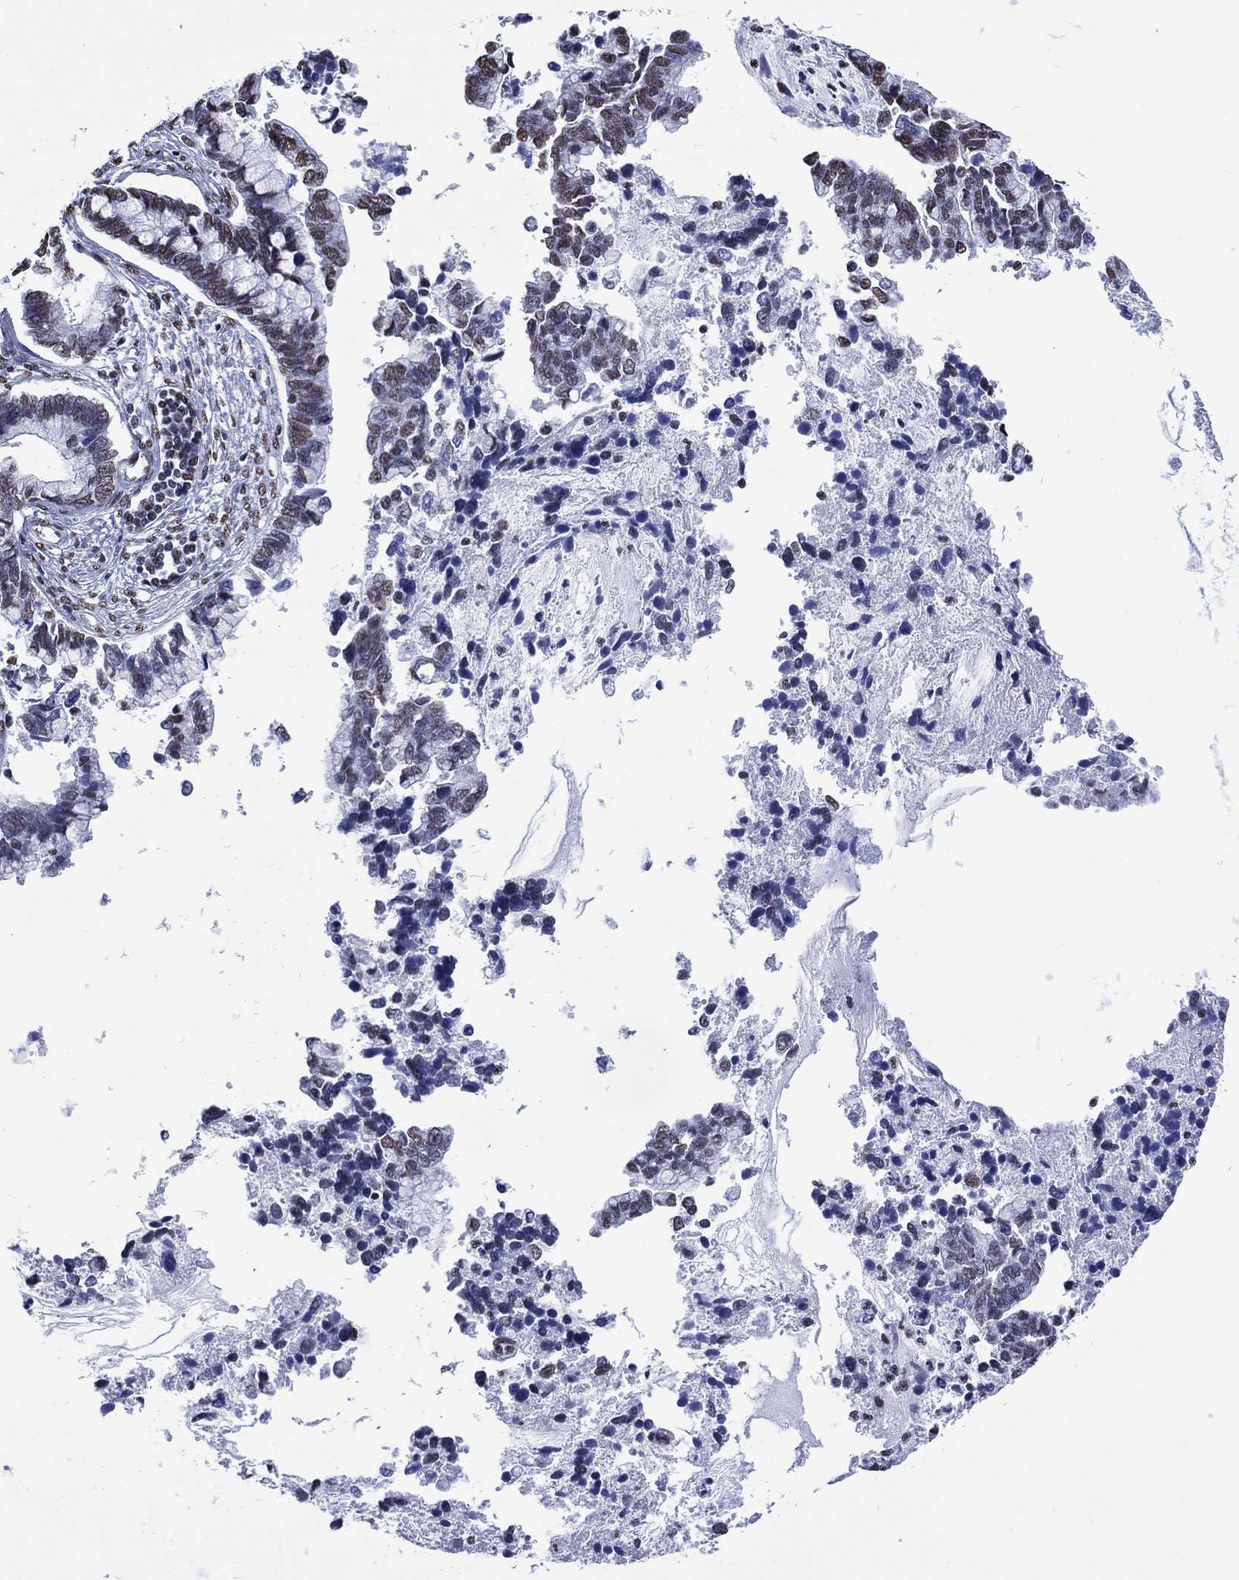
{"staining": {"intensity": "weak", "quantity": "<25%", "location": "nuclear"}, "tissue": "cervical cancer", "cell_type": "Tumor cells", "image_type": "cancer", "snomed": [{"axis": "morphology", "description": "Adenocarcinoma, NOS"}, {"axis": "topography", "description": "Cervix"}], "caption": "High power microscopy photomicrograph of an IHC histopathology image of cervical cancer, revealing no significant positivity in tumor cells.", "gene": "RETREG2", "patient": {"sex": "female", "age": 44}}